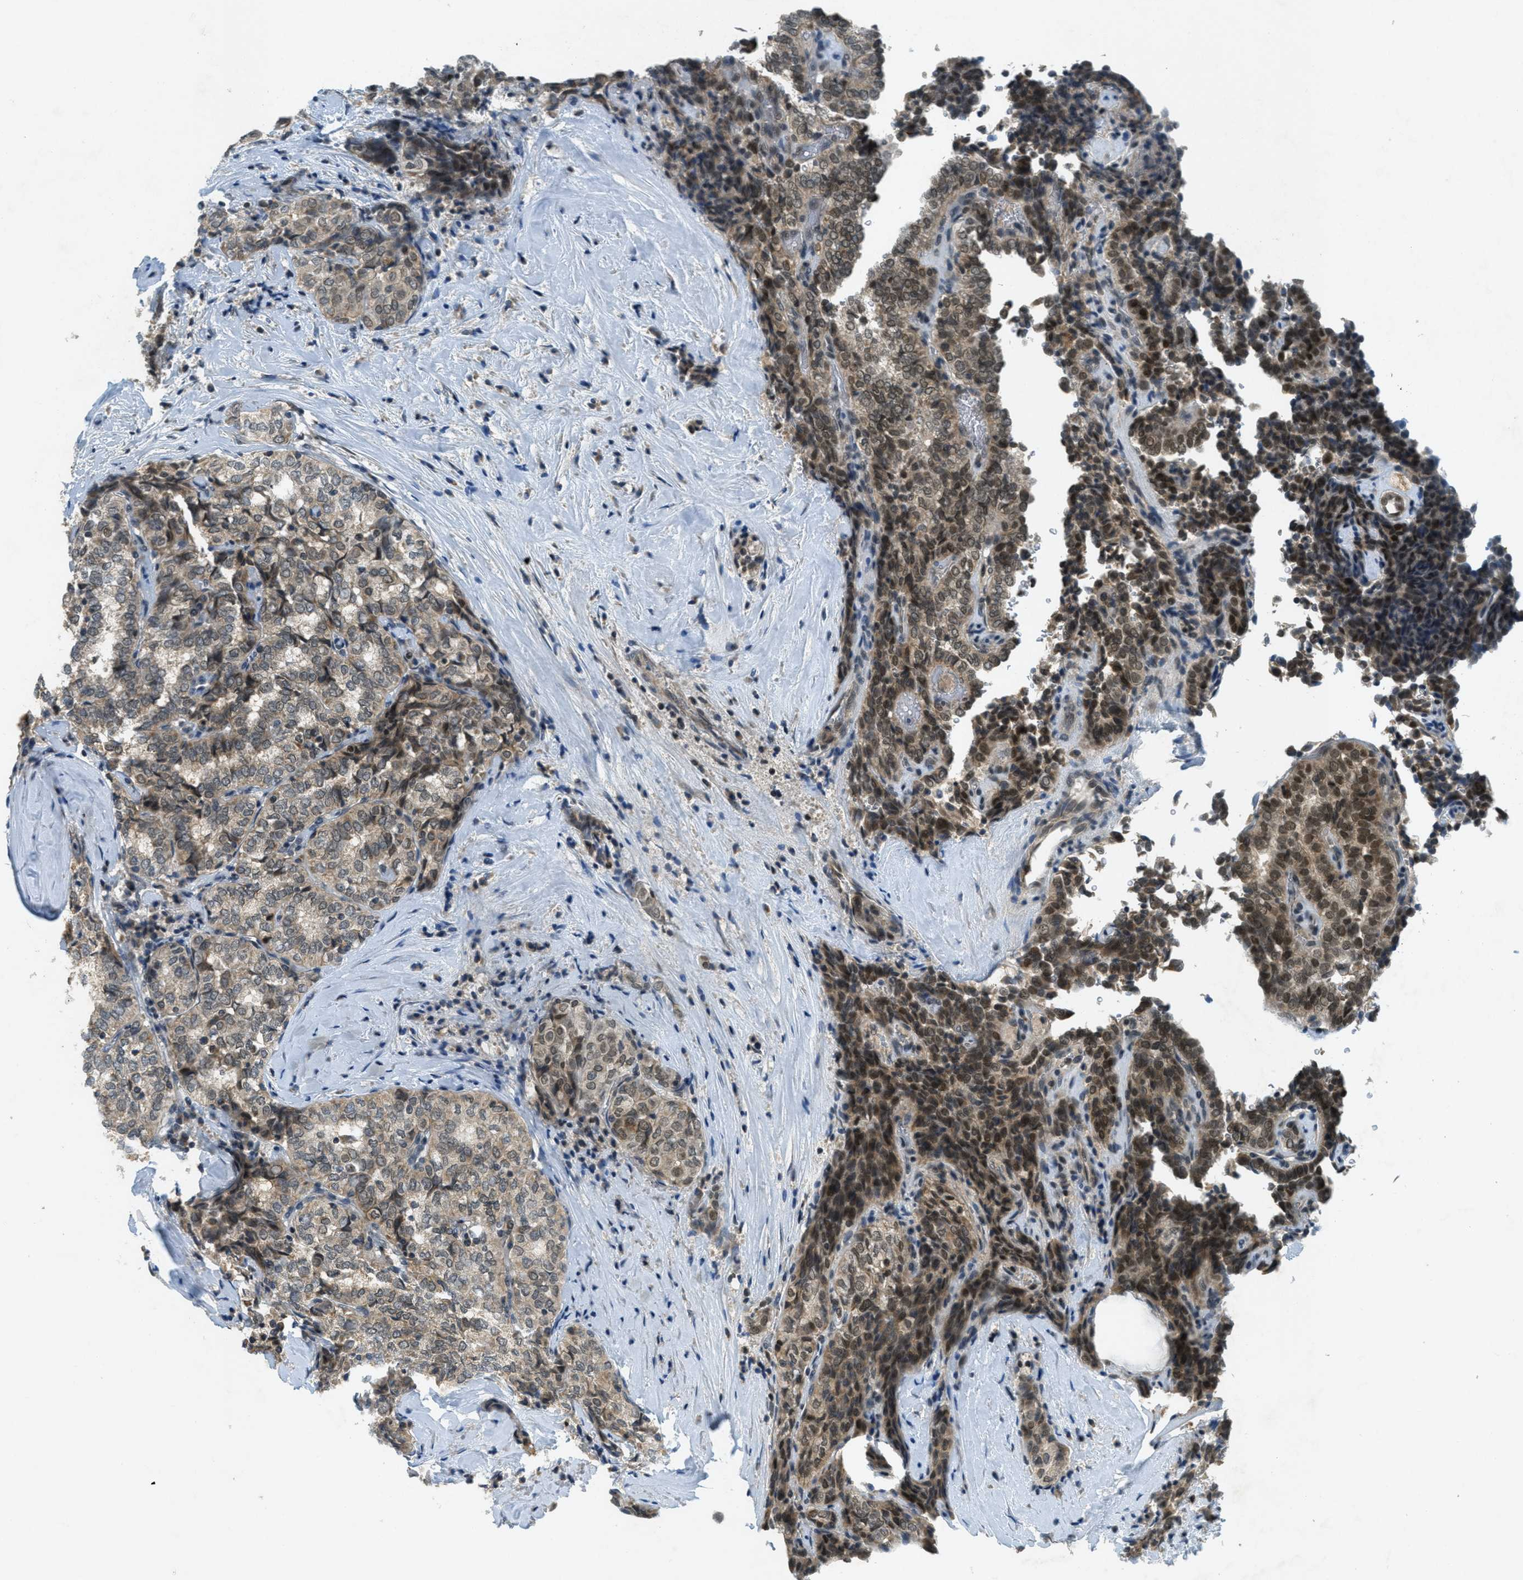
{"staining": {"intensity": "moderate", "quantity": ">75%", "location": "cytoplasmic/membranous,nuclear"}, "tissue": "thyroid cancer", "cell_type": "Tumor cells", "image_type": "cancer", "snomed": [{"axis": "morphology", "description": "Normal tissue, NOS"}, {"axis": "morphology", "description": "Papillary adenocarcinoma, NOS"}, {"axis": "topography", "description": "Thyroid gland"}], "caption": "Moderate cytoplasmic/membranous and nuclear protein expression is seen in about >75% of tumor cells in thyroid papillary adenocarcinoma.", "gene": "TCF20", "patient": {"sex": "female", "age": 30}}